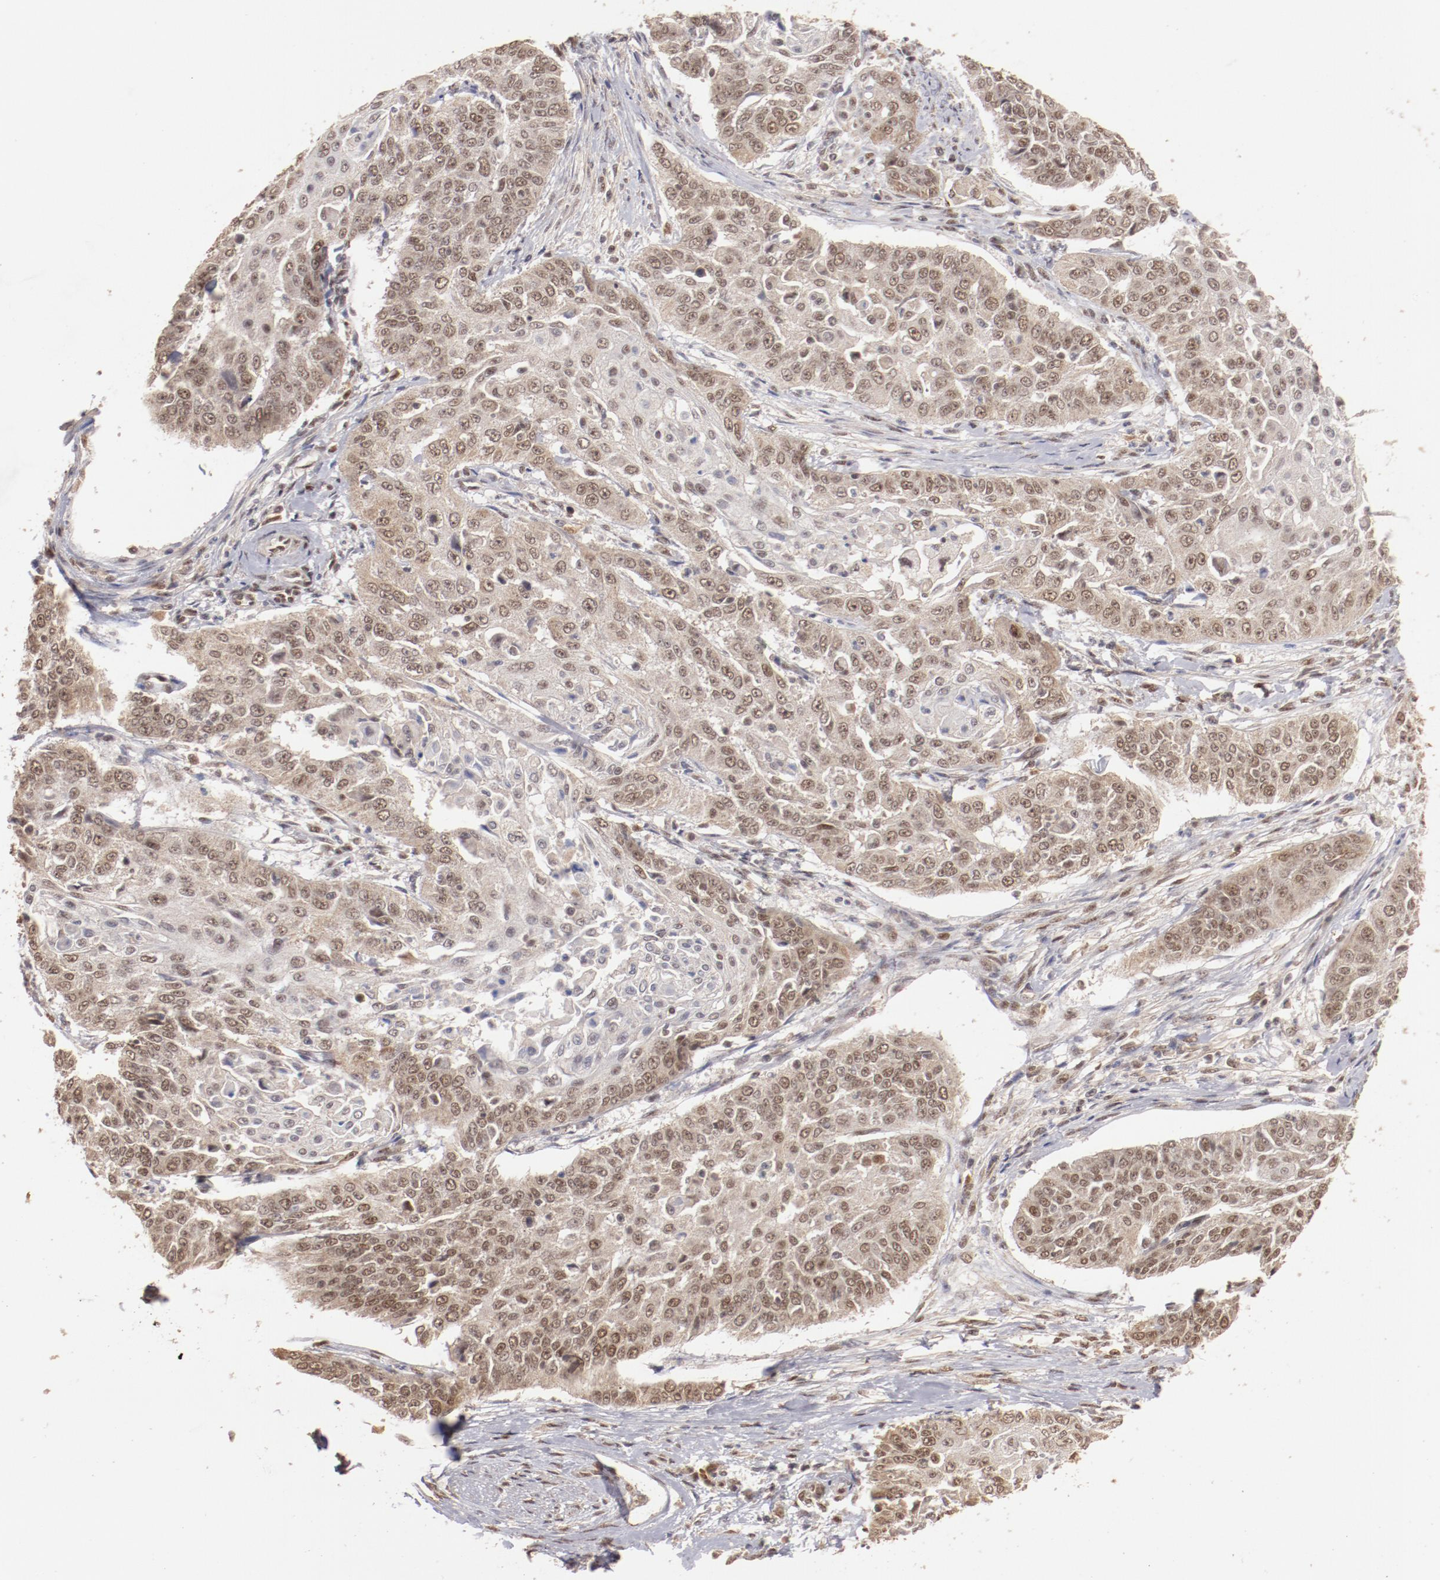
{"staining": {"intensity": "moderate", "quantity": "25%-75%", "location": "cytoplasmic/membranous,nuclear"}, "tissue": "cervical cancer", "cell_type": "Tumor cells", "image_type": "cancer", "snomed": [{"axis": "morphology", "description": "Squamous cell carcinoma, NOS"}, {"axis": "topography", "description": "Cervix"}], "caption": "Brown immunohistochemical staining in cervical cancer shows moderate cytoplasmic/membranous and nuclear staining in about 25%-75% of tumor cells.", "gene": "CLOCK", "patient": {"sex": "female", "age": 64}}